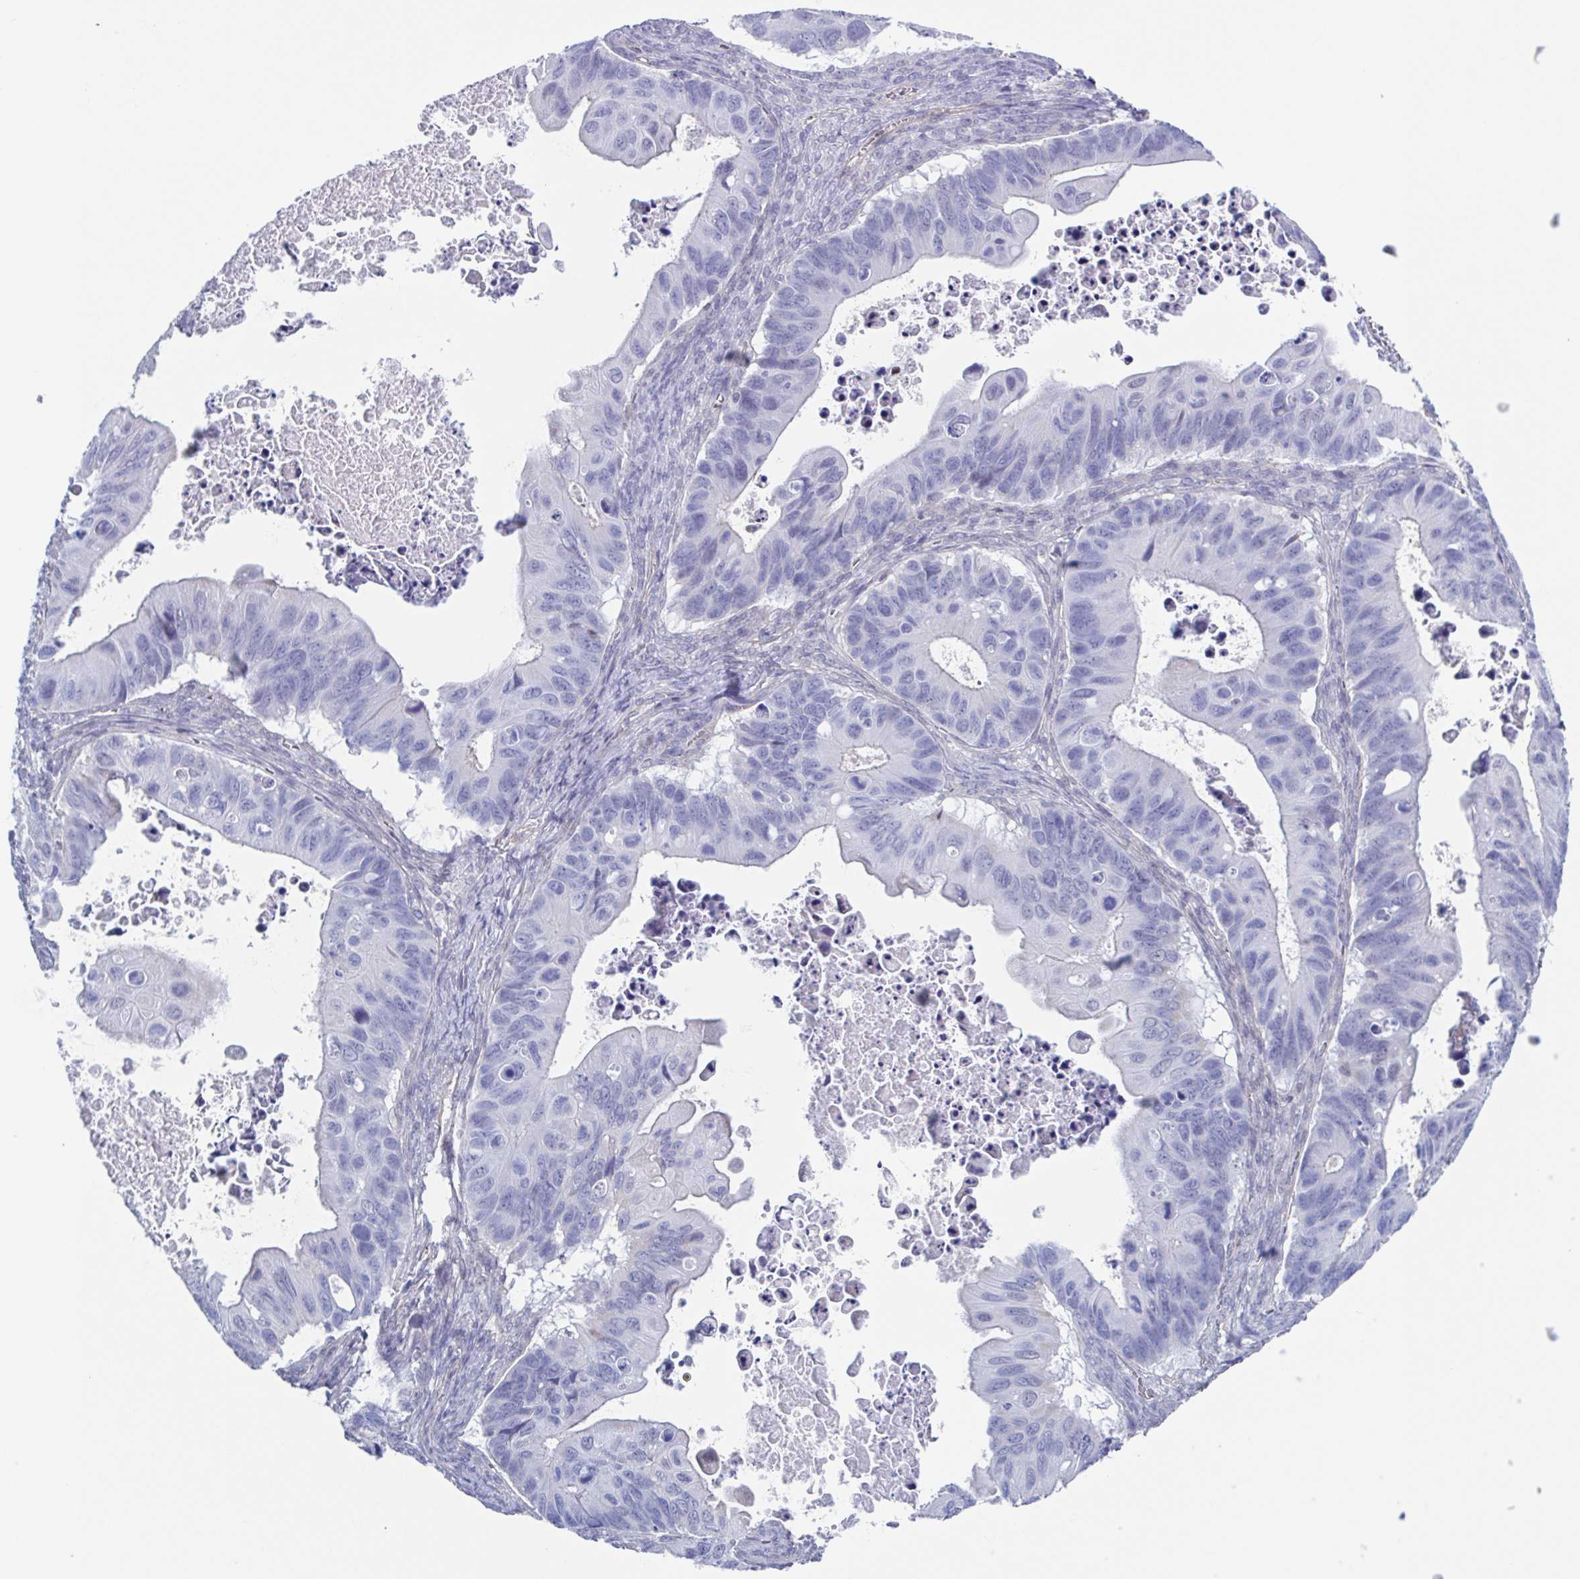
{"staining": {"intensity": "negative", "quantity": "none", "location": "none"}, "tissue": "ovarian cancer", "cell_type": "Tumor cells", "image_type": "cancer", "snomed": [{"axis": "morphology", "description": "Cystadenocarcinoma, mucinous, NOS"}, {"axis": "topography", "description": "Ovary"}], "caption": "Immunohistochemistry image of neoplastic tissue: human ovarian cancer stained with DAB reveals no significant protein positivity in tumor cells.", "gene": "PBOV1", "patient": {"sex": "female", "age": 64}}